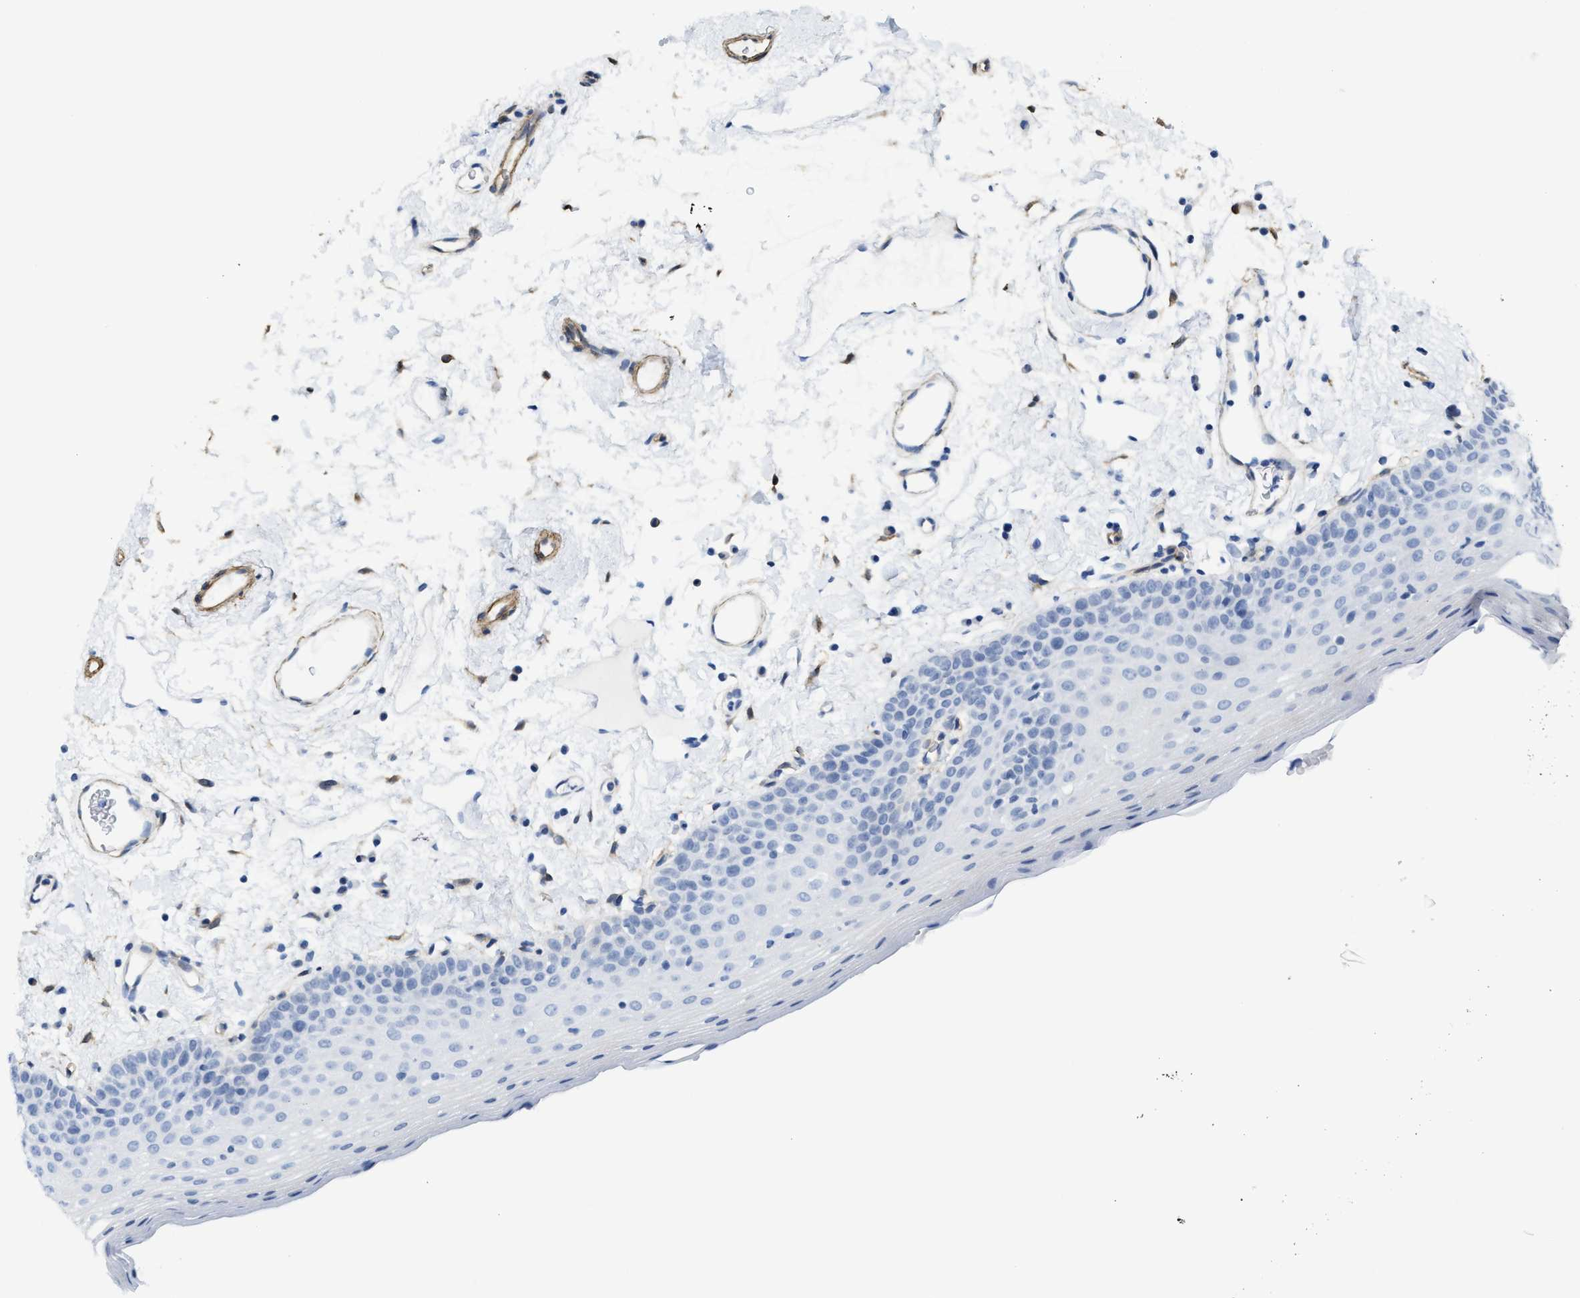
{"staining": {"intensity": "negative", "quantity": "none", "location": "none"}, "tissue": "oral mucosa", "cell_type": "Squamous epithelial cells", "image_type": "normal", "snomed": [{"axis": "morphology", "description": "Normal tissue, NOS"}, {"axis": "topography", "description": "Oral tissue"}], "caption": "There is no significant positivity in squamous epithelial cells of oral mucosa. Brightfield microscopy of immunohistochemistry (IHC) stained with DAB (3,3'-diaminobenzidine) (brown) and hematoxylin (blue), captured at high magnification.", "gene": "TUB", "patient": {"sex": "male", "age": 66}}